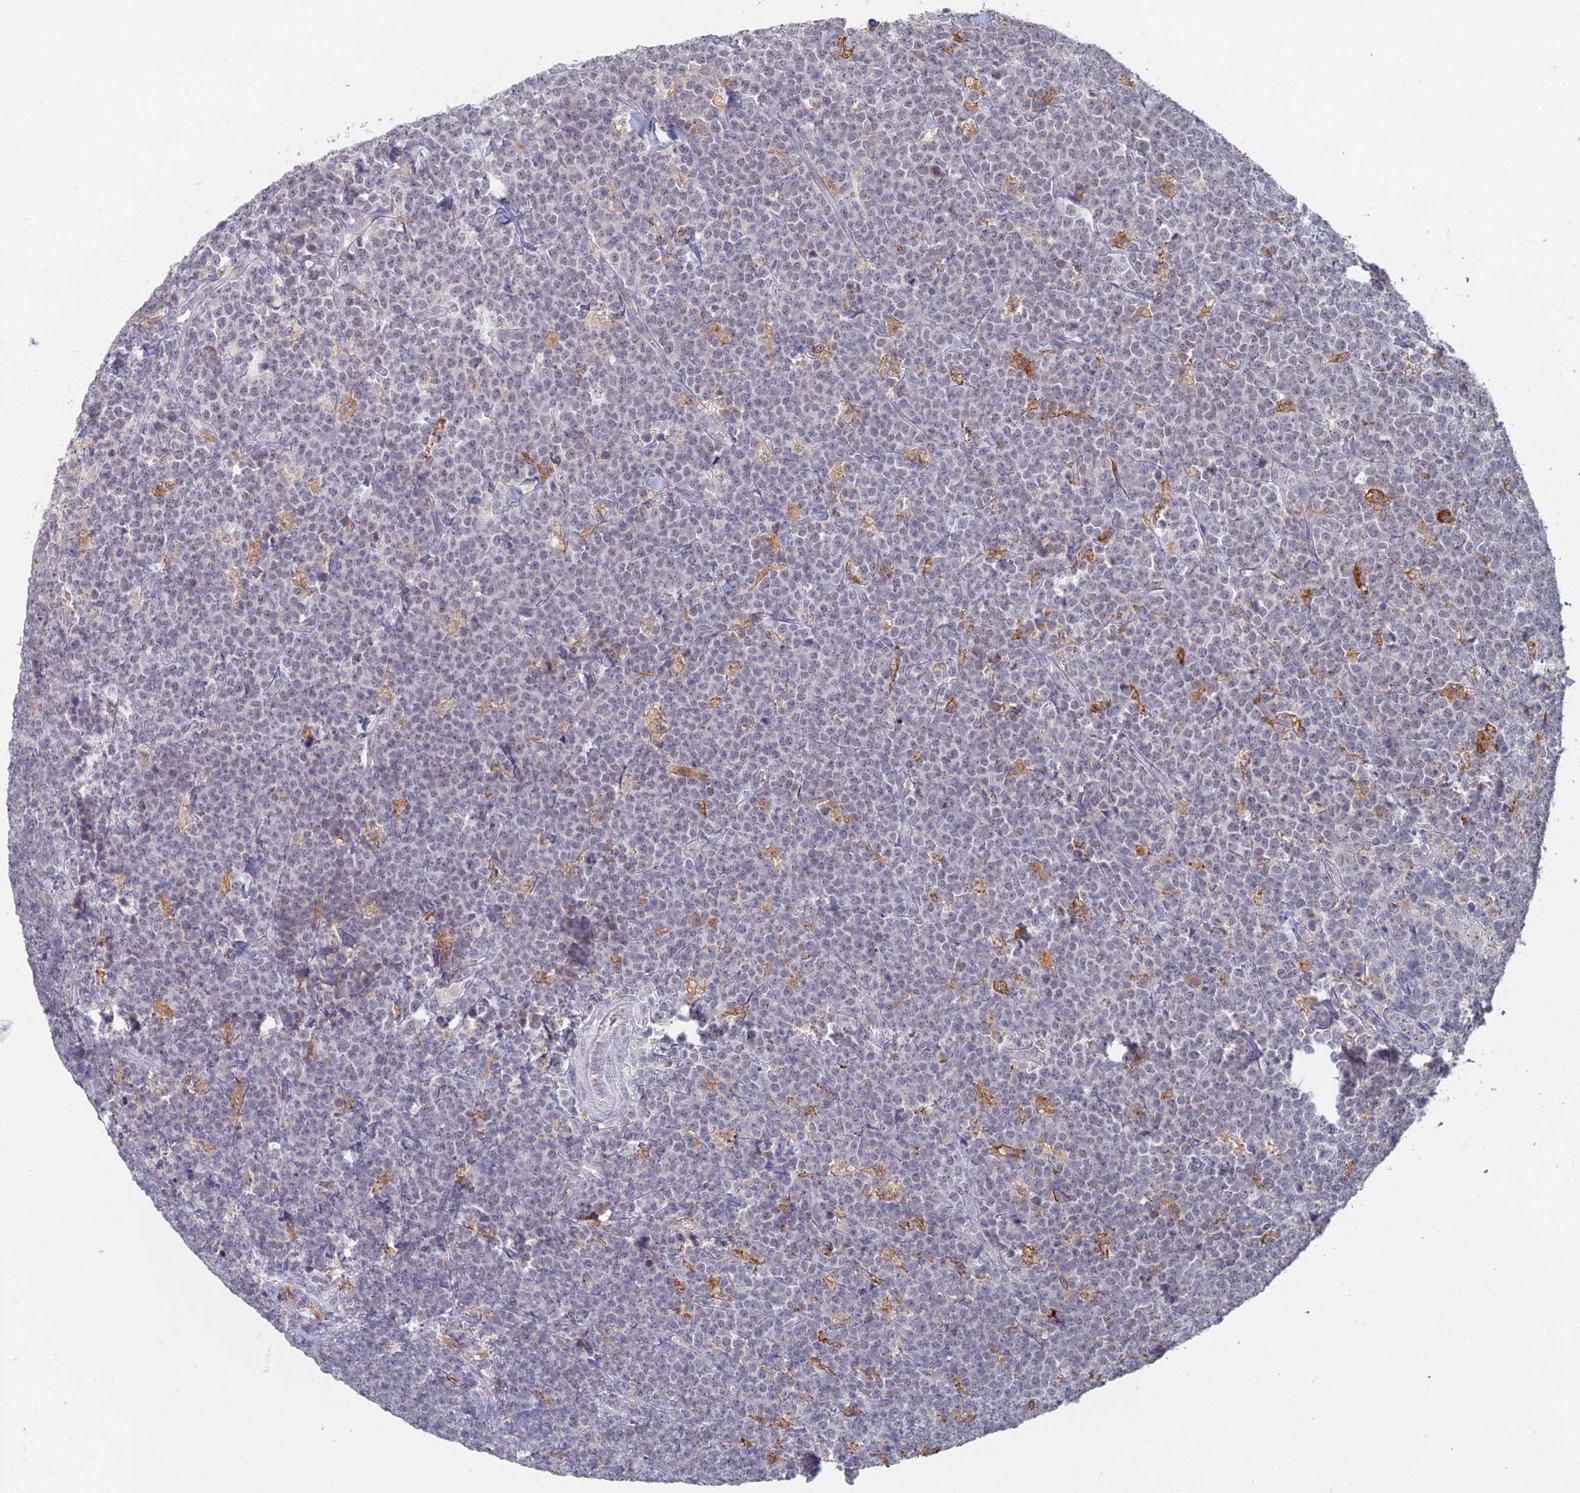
{"staining": {"intensity": "negative", "quantity": "none", "location": "none"}, "tissue": "lymphoma", "cell_type": "Tumor cells", "image_type": "cancer", "snomed": [{"axis": "morphology", "description": "Malignant lymphoma, non-Hodgkin's type, High grade"}, {"axis": "topography", "description": "Small intestine"}], "caption": "A high-resolution photomicrograph shows immunohistochemistry staining of lymphoma, which exhibits no significant expression in tumor cells. (Immunohistochemistry, brightfield microscopy, high magnification).", "gene": "GPATCH1", "patient": {"sex": "male", "age": 8}}